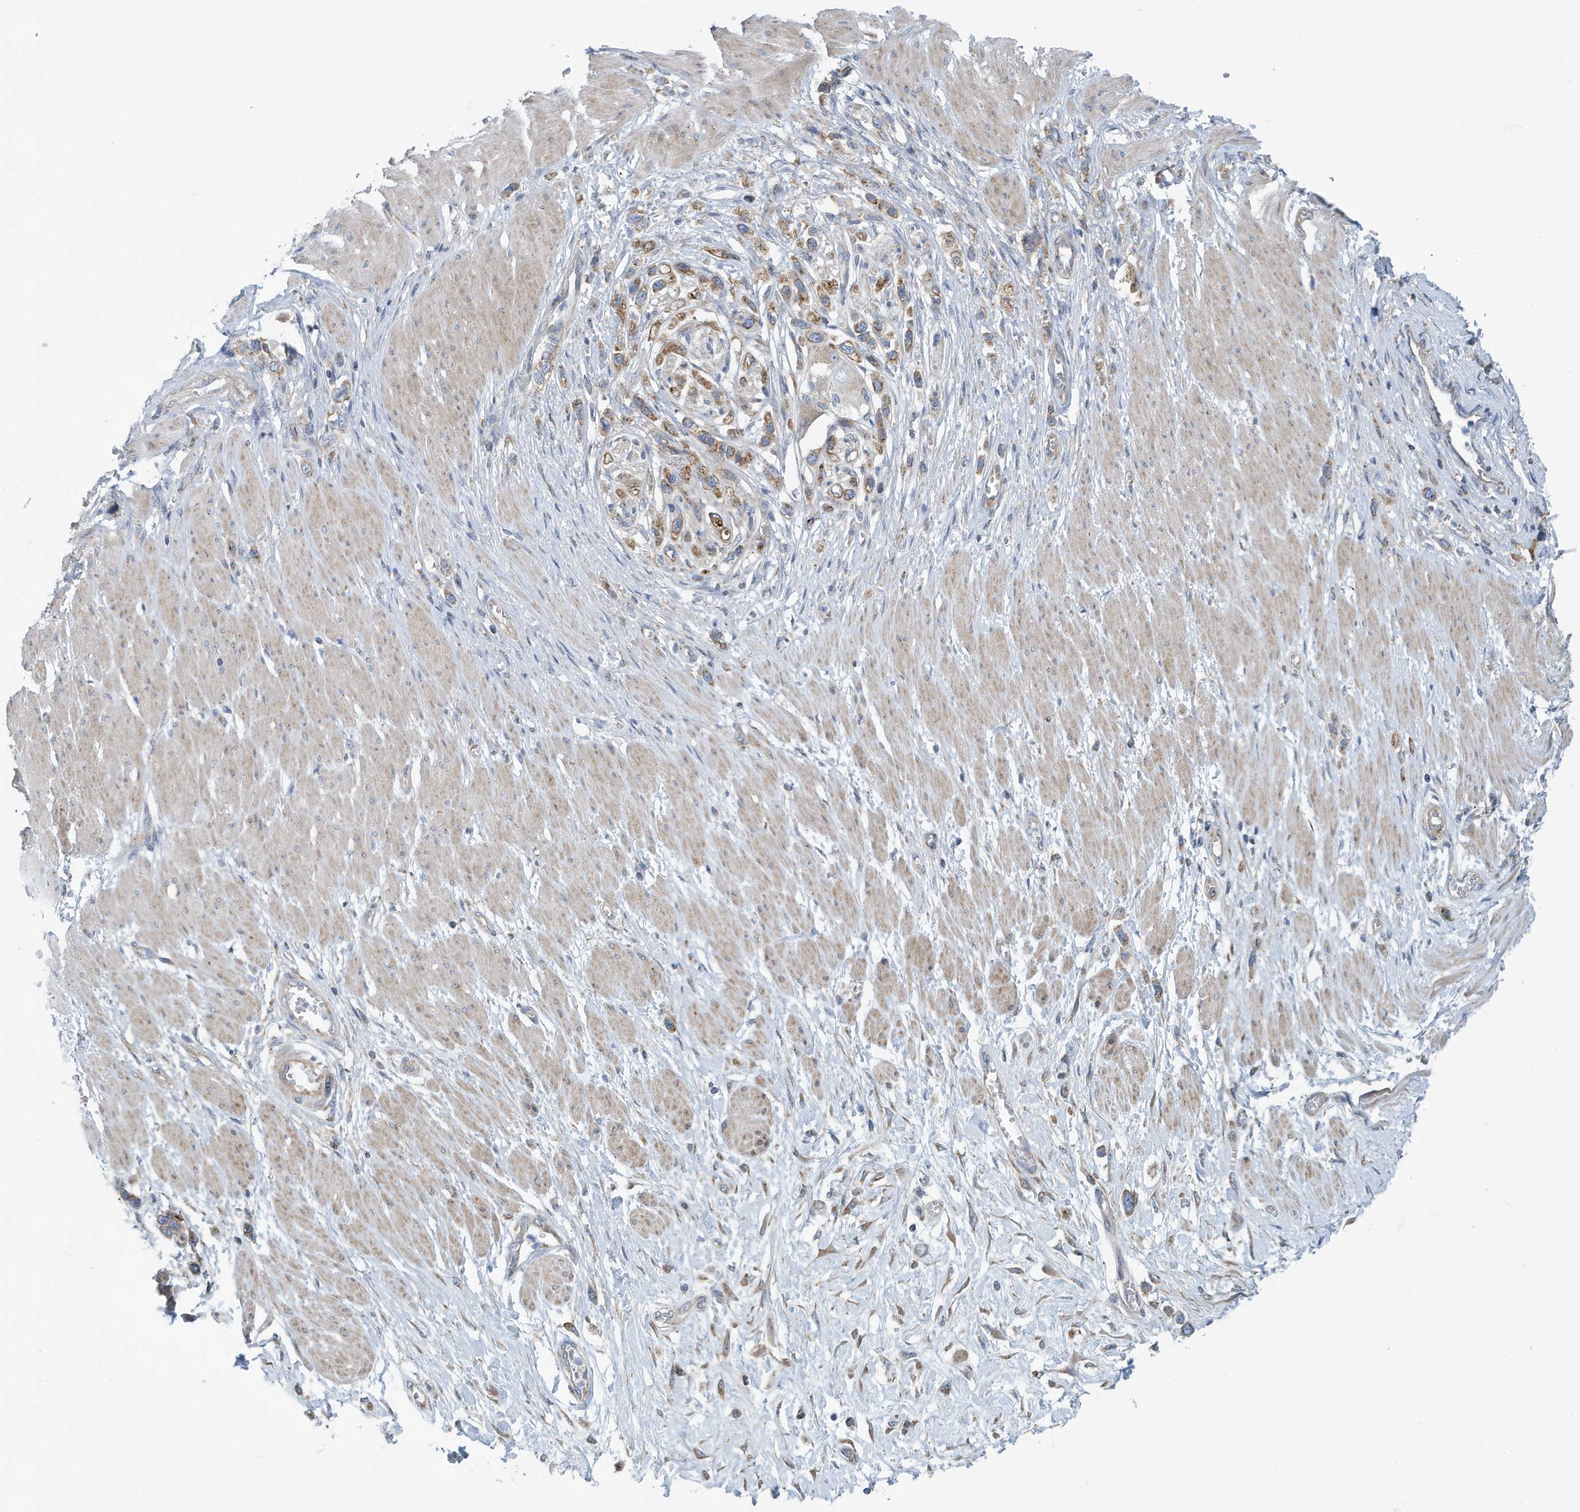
{"staining": {"intensity": "moderate", "quantity": "25%-75%", "location": "cytoplasmic/membranous"}, "tissue": "stomach cancer", "cell_type": "Tumor cells", "image_type": "cancer", "snomed": [{"axis": "morphology", "description": "Normal tissue, NOS"}, {"axis": "morphology", "description": "Adenocarcinoma, NOS"}, {"axis": "topography", "description": "Stomach, upper"}, {"axis": "topography", "description": "Stomach"}], "caption": "High-power microscopy captured an immunohistochemistry photomicrograph of stomach cancer (adenocarcinoma), revealing moderate cytoplasmic/membranous positivity in approximately 25%-75% of tumor cells.", "gene": "PPM1M", "patient": {"sex": "female", "age": 65}}